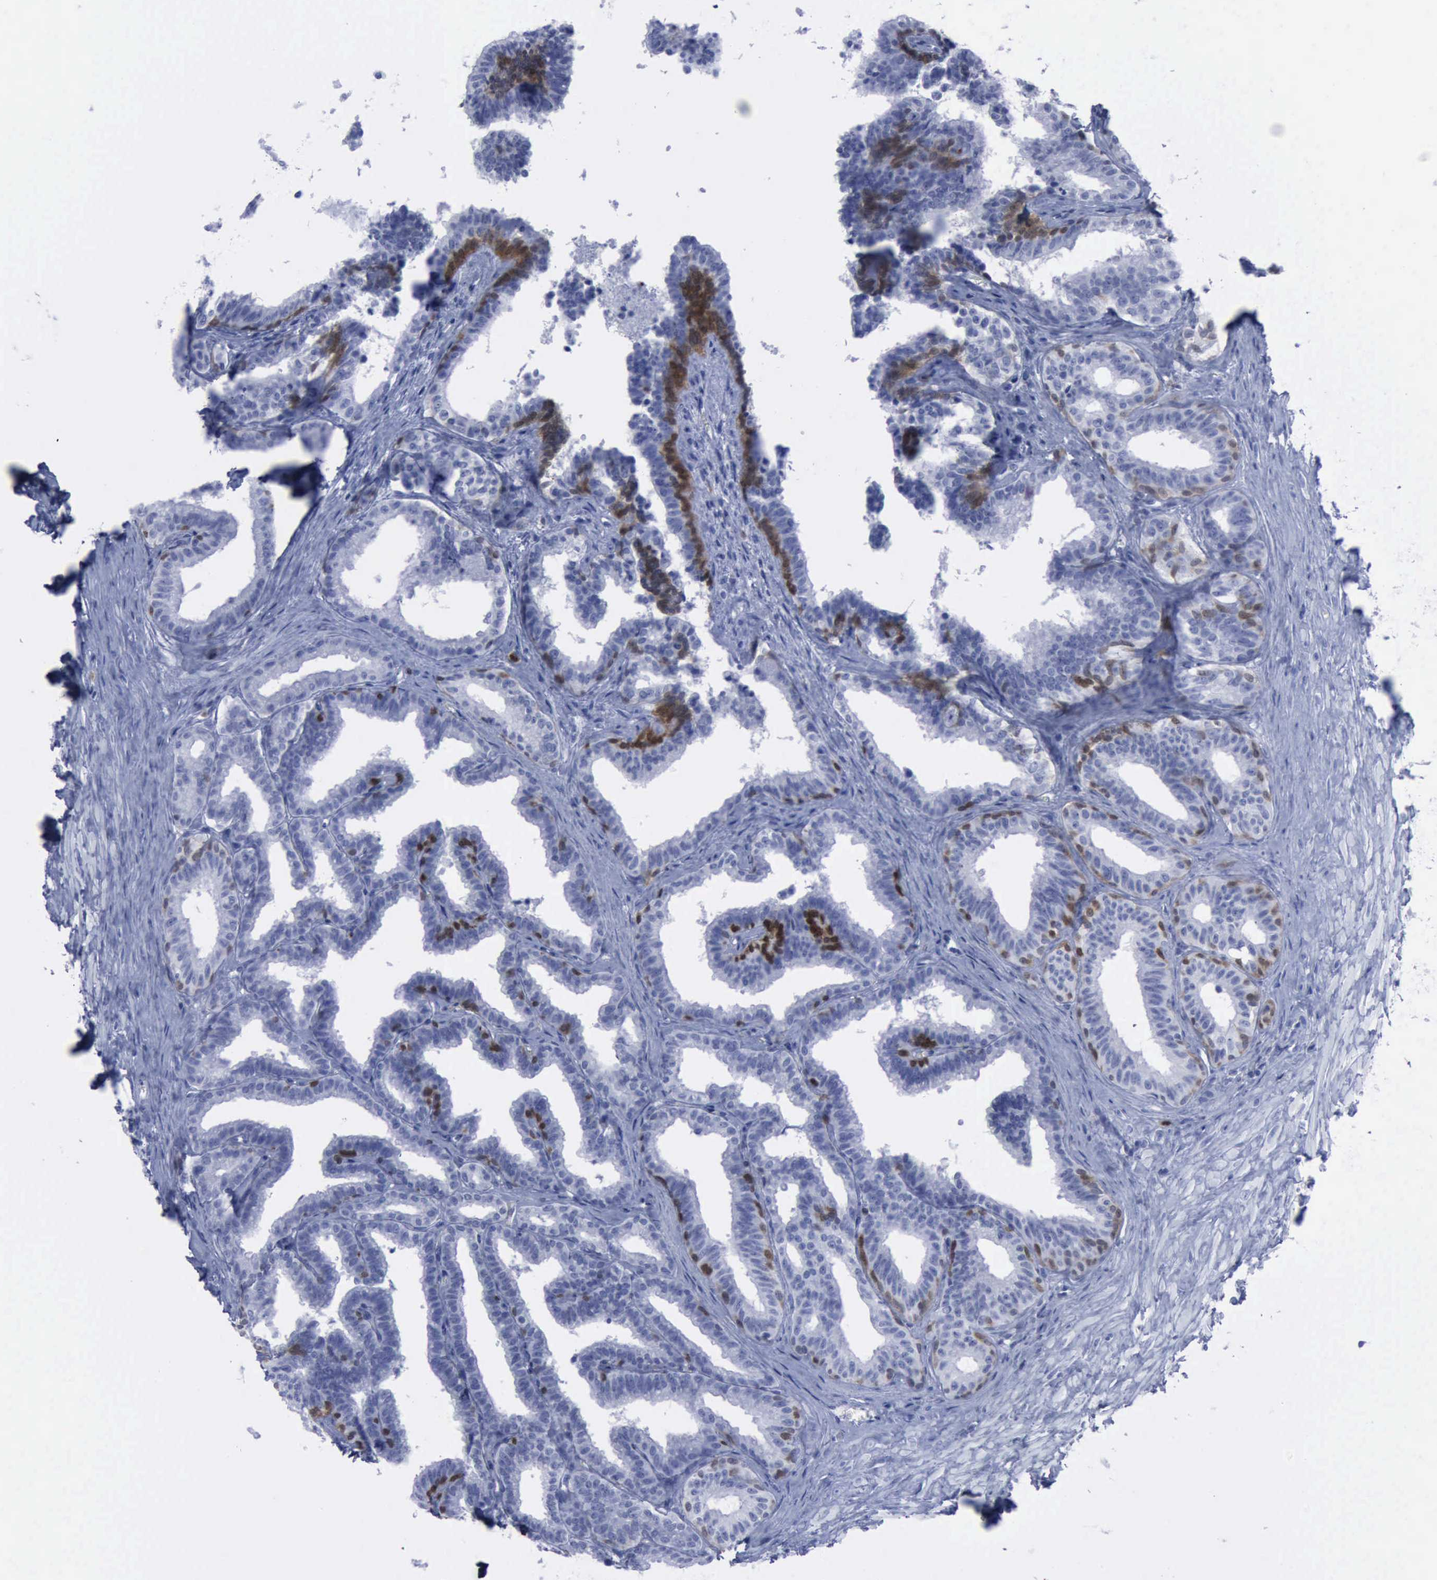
{"staining": {"intensity": "strong", "quantity": "<25%", "location": "cytoplasmic/membranous,nuclear"}, "tissue": "seminal vesicle", "cell_type": "Glandular cells", "image_type": "normal", "snomed": [{"axis": "morphology", "description": "Normal tissue, NOS"}, {"axis": "topography", "description": "Seminal veicle"}], "caption": "A medium amount of strong cytoplasmic/membranous,nuclear expression is present in about <25% of glandular cells in benign seminal vesicle. The staining was performed using DAB (3,3'-diaminobenzidine), with brown indicating positive protein expression. Nuclei are stained blue with hematoxylin.", "gene": "CSTA", "patient": {"sex": "male", "age": 26}}